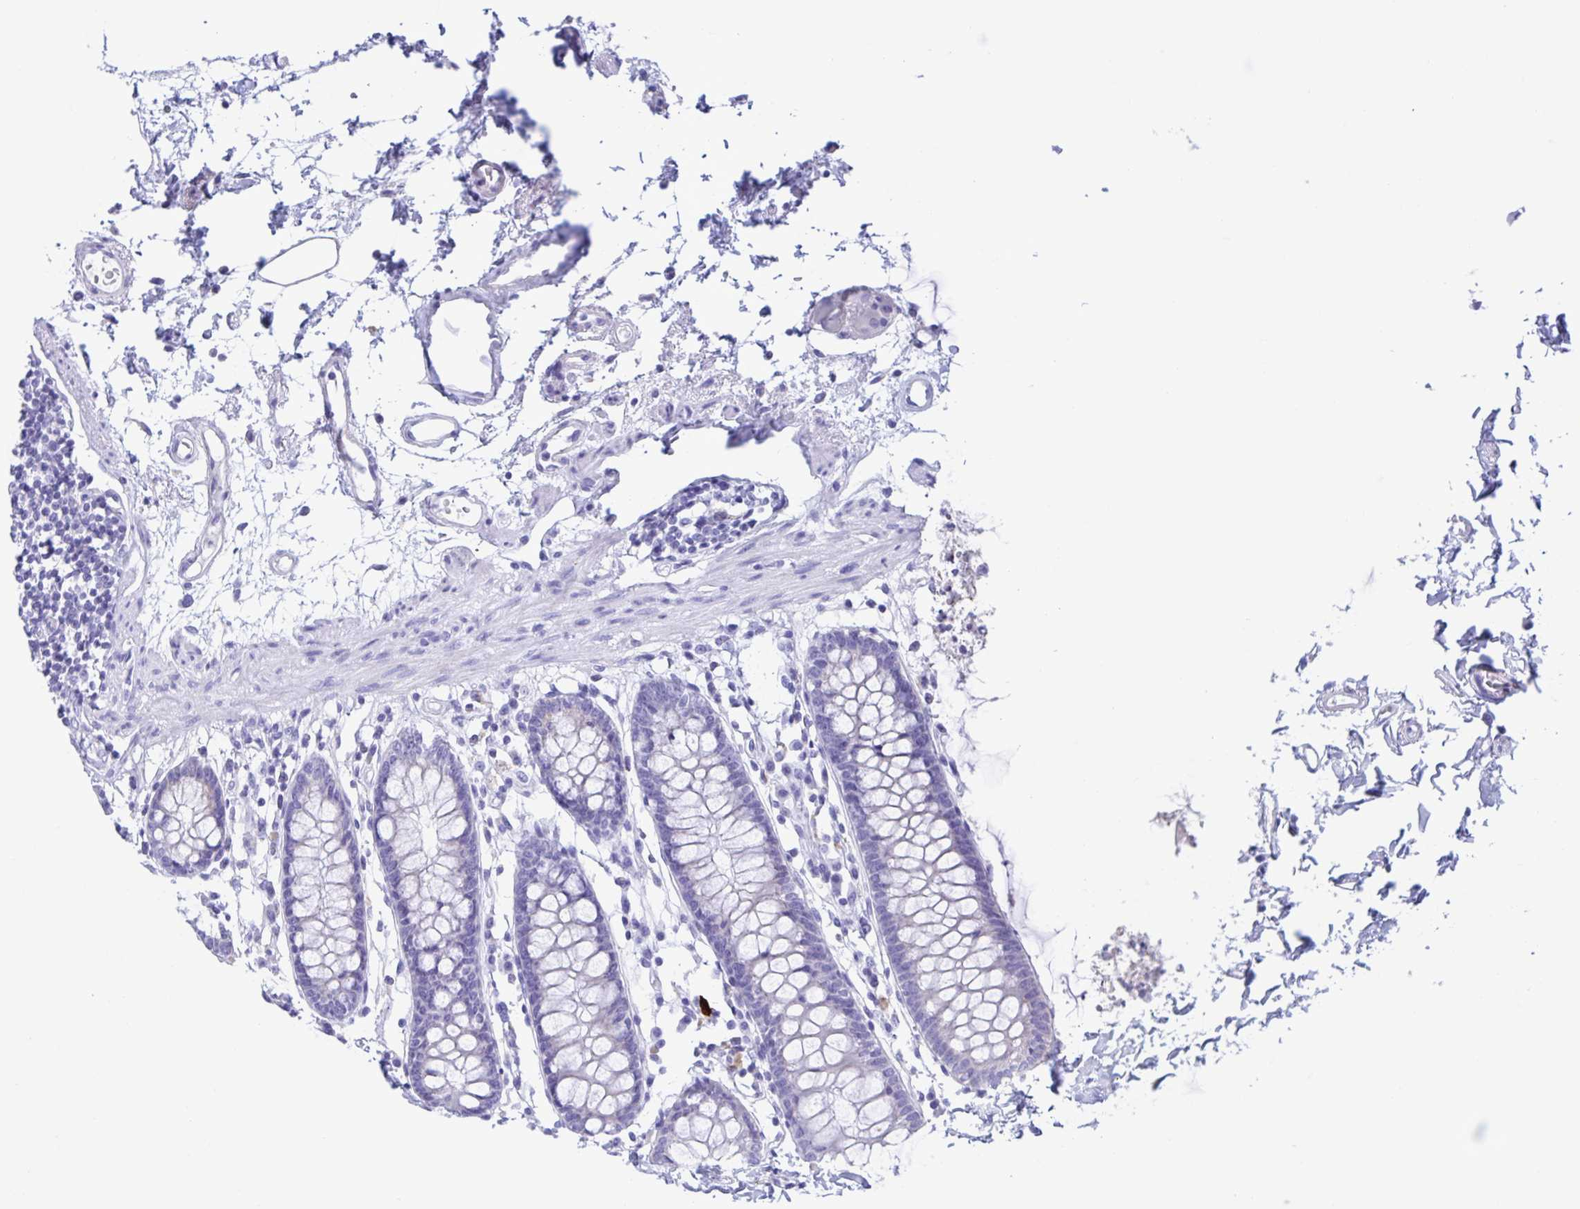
{"staining": {"intensity": "negative", "quantity": "none", "location": "none"}, "tissue": "colon", "cell_type": "Endothelial cells", "image_type": "normal", "snomed": [{"axis": "morphology", "description": "Normal tissue, NOS"}, {"axis": "topography", "description": "Colon"}], "caption": "High power microscopy micrograph of an immunohistochemistry (IHC) micrograph of benign colon, revealing no significant staining in endothelial cells. (Stains: DAB IHC with hematoxylin counter stain, Microscopy: brightfield microscopy at high magnification).", "gene": "CATSPER4", "patient": {"sex": "female", "age": 84}}